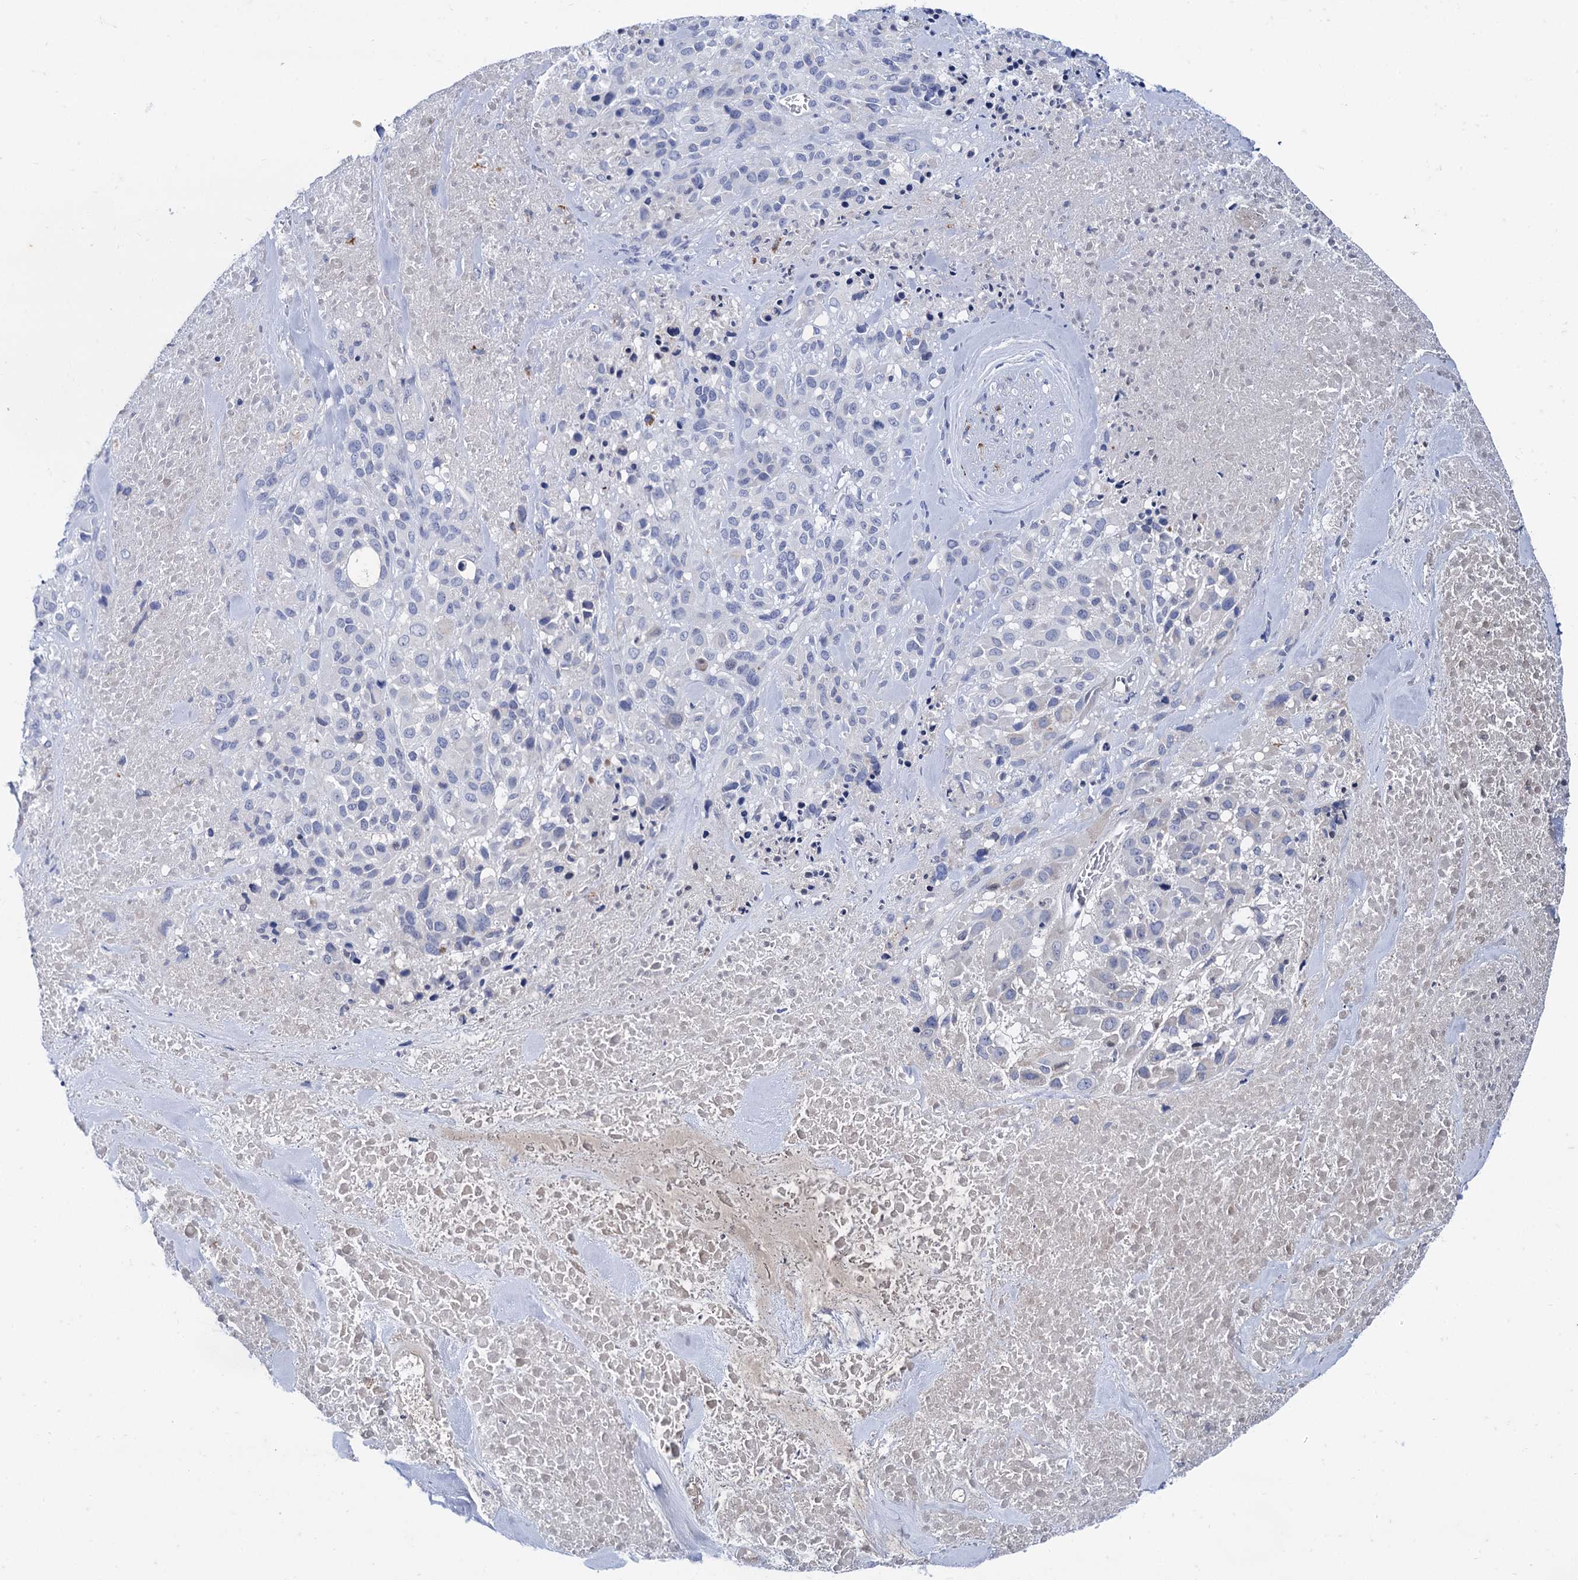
{"staining": {"intensity": "negative", "quantity": "none", "location": "none"}, "tissue": "melanoma", "cell_type": "Tumor cells", "image_type": "cancer", "snomed": [{"axis": "morphology", "description": "Malignant melanoma, Metastatic site"}, {"axis": "topography", "description": "Skin"}], "caption": "A micrograph of melanoma stained for a protein exhibits no brown staining in tumor cells.", "gene": "TMEM72", "patient": {"sex": "female", "age": 81}}